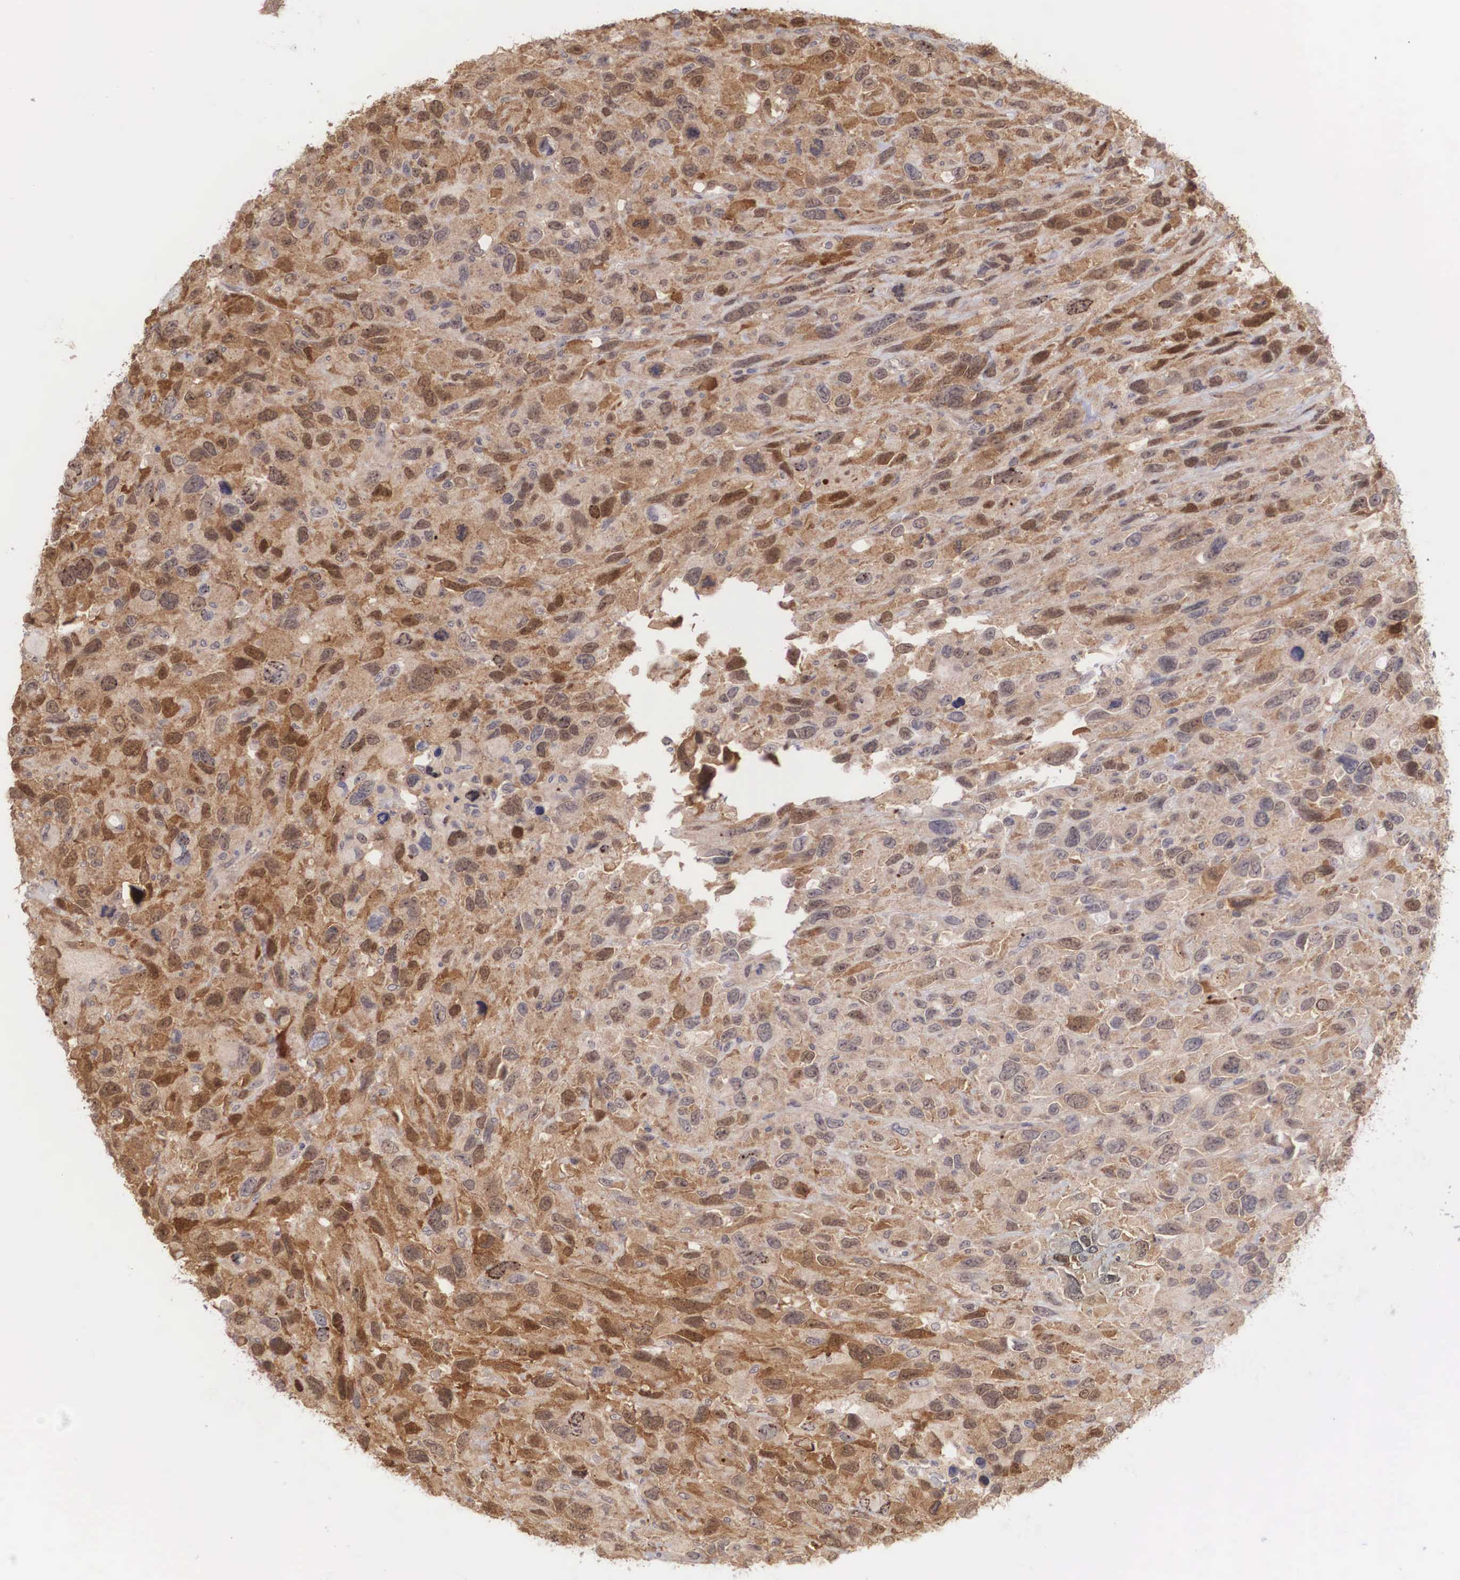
{"staining": {"intensity": "moderate", "quantity": ">75%", "location": "cytoplasmic/membranous,nuclear"}, "tissue": "renal cancer", "cell_type": "Tumor cells", "image_type": "cancer", "snomed": [{"axis": "morphology", "description": "Adenocarcinoma, NOS"}, {"axis": "topography", "description": "Kidney"}], "caption": "About >75% of tumor cells in human adenocarcinoma (renal) display moderate cytoplasmic/membranous and nuclear protein expression as visualized by brown immunohistochemical staining.", "gene": "DNAJB7", "patient": {"sex": "male", "age": 79}}